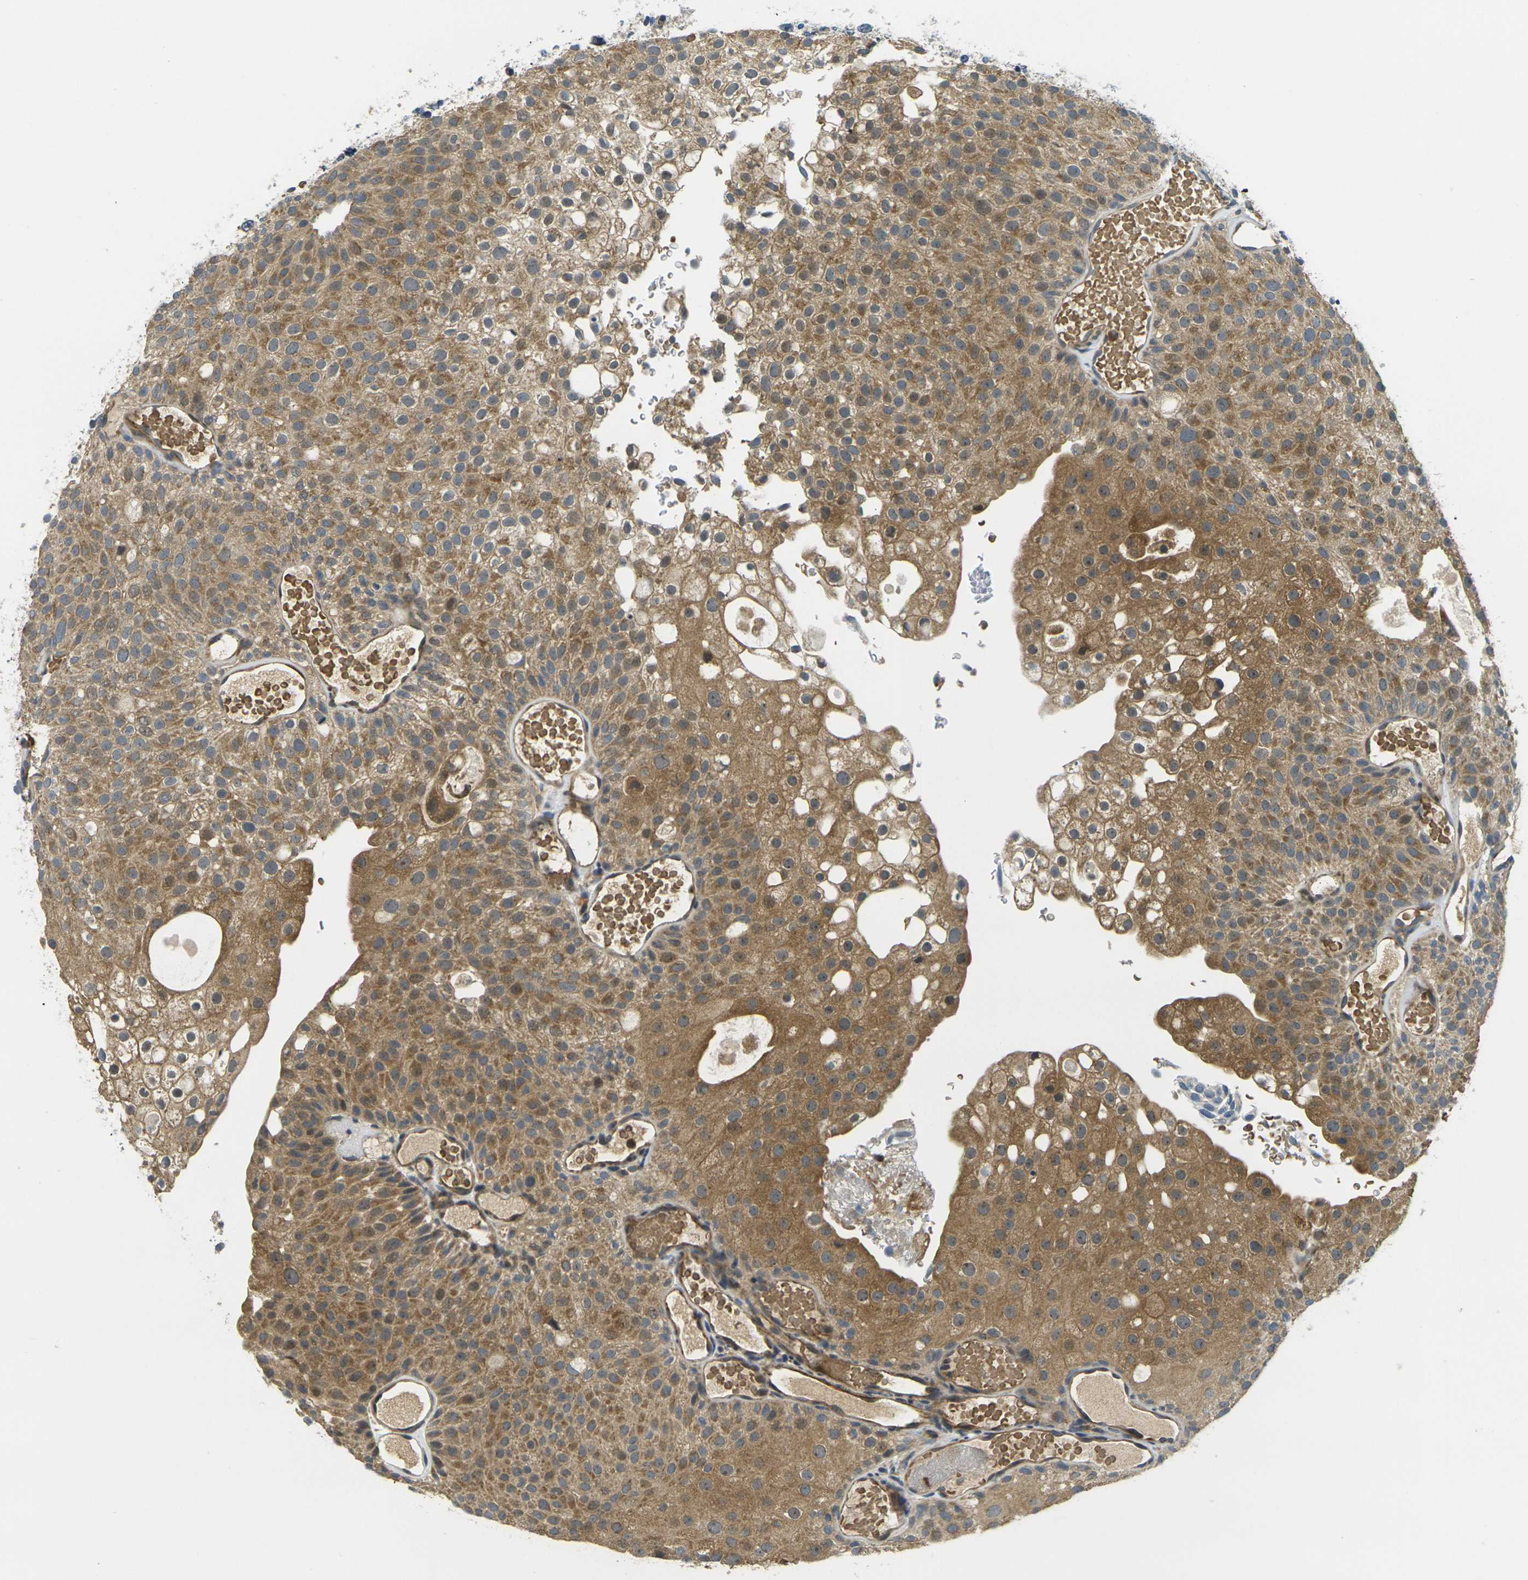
{"staining": {"intensity": "moderate", "quantity": ">75%", "location": "cytoplasmic/membranous"}, "tissue": "urothelial cancer", "cell_type": "Tumor cells", "image_type": "cancer", "snomed": [{"axis": "morphology", "description": "Urothelial carcinoma, Low grade"}, {"axis": "topography", "description": "Urinary bladder"}], "caption": "Immunohistochemical staining of urothelial cancer demonstrates moderate cytoplasmic/membranous protein positivity in approximately >75% of tumor cells.", "gene": "MINAR2", "patient": {"sex": "male", "age": 78}}